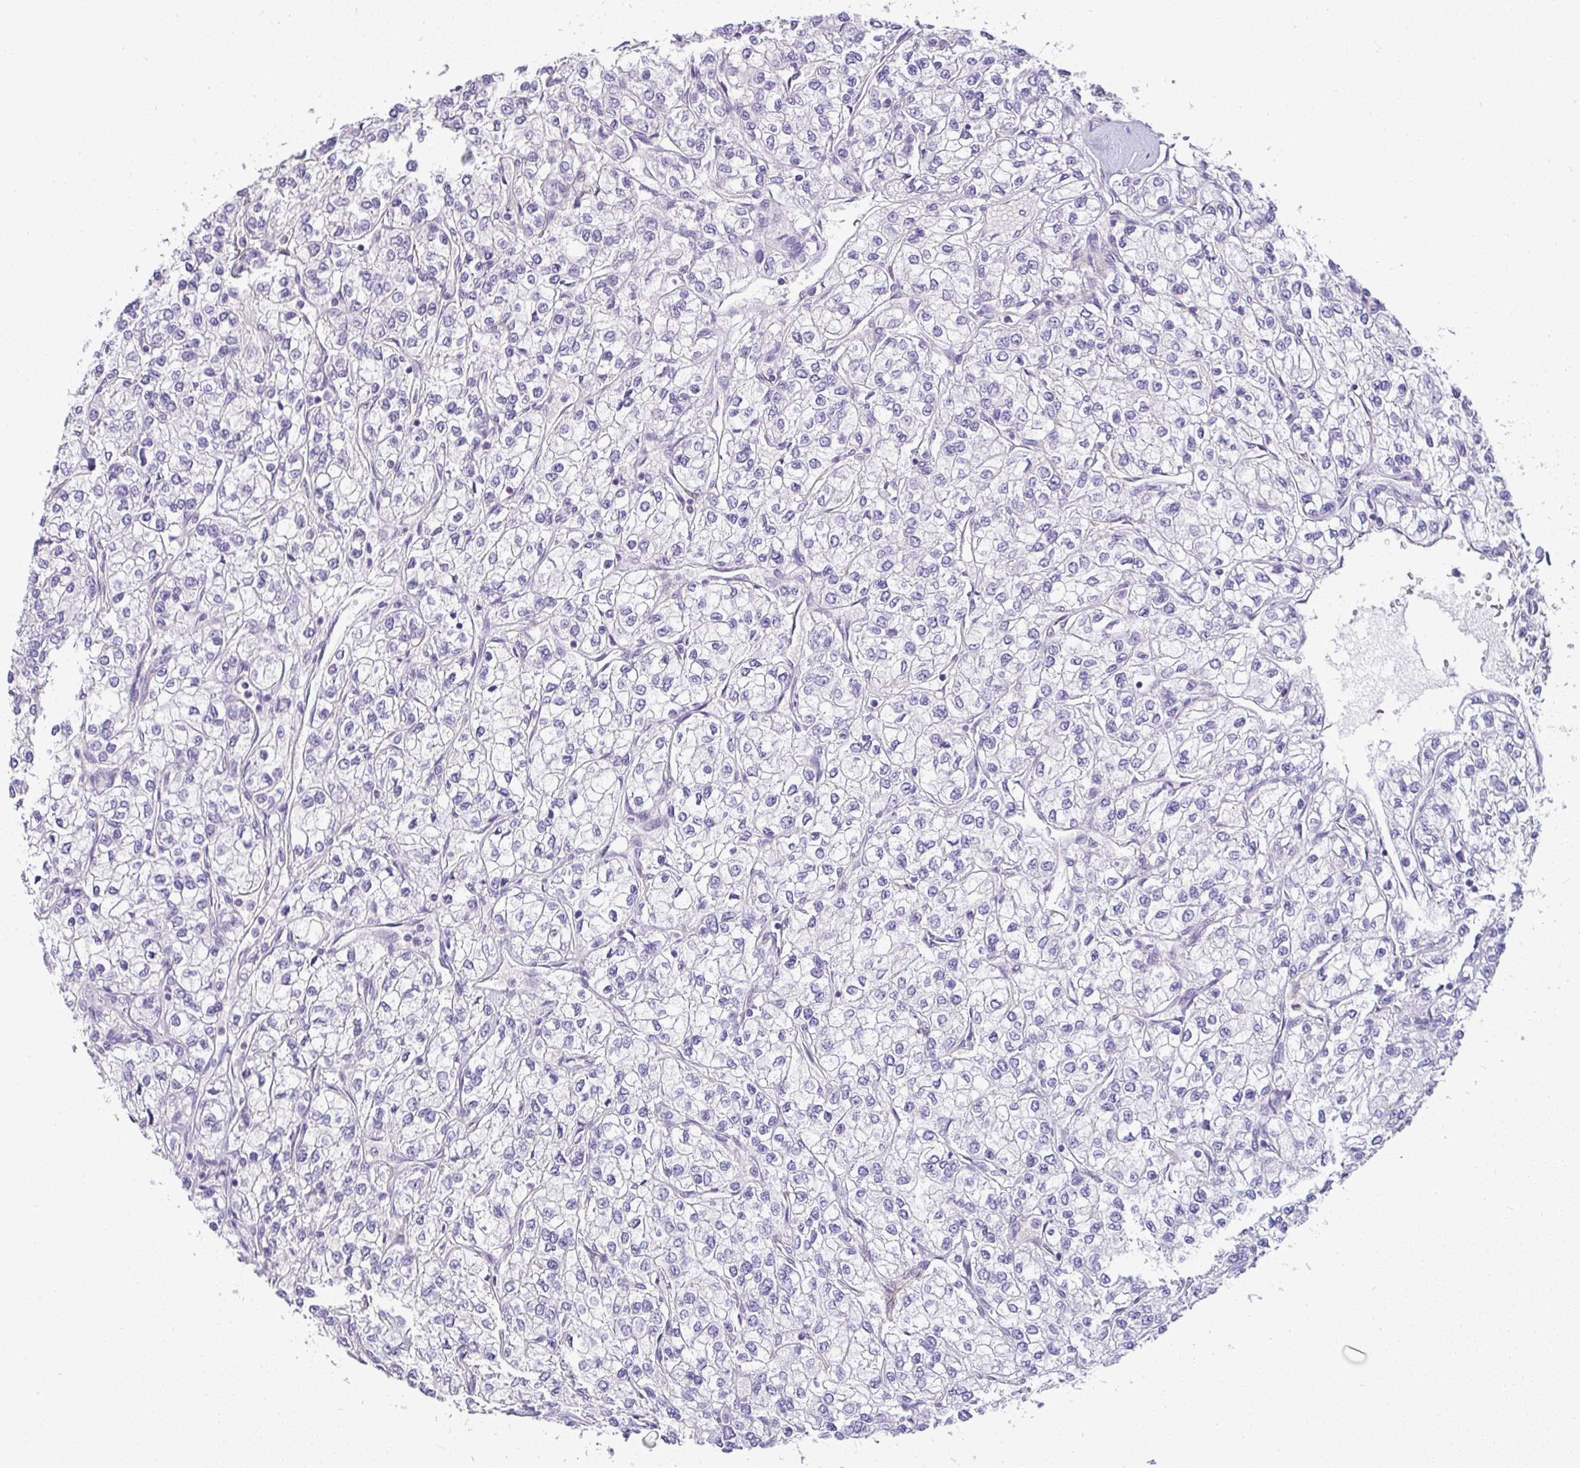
{"staining": {"intensity": "negative", "quantity": "none", "location": "none"}, "tissue": "renal cancer", "cell_type": "Tumor cells", "image_type": "cancer", "snomed": [{"axis": "morphology", "description": "Adenocarcinoma, NOS"}, {"axis": "topography", "description": "Kidney"}], "caption": "This is a photomicrograph of IHC staining of renal cancer (adenocarcinoma), which shows no staining in tumor cells.", "gene": "LIPE", "patient": {"sex": "male", "age": 80}}